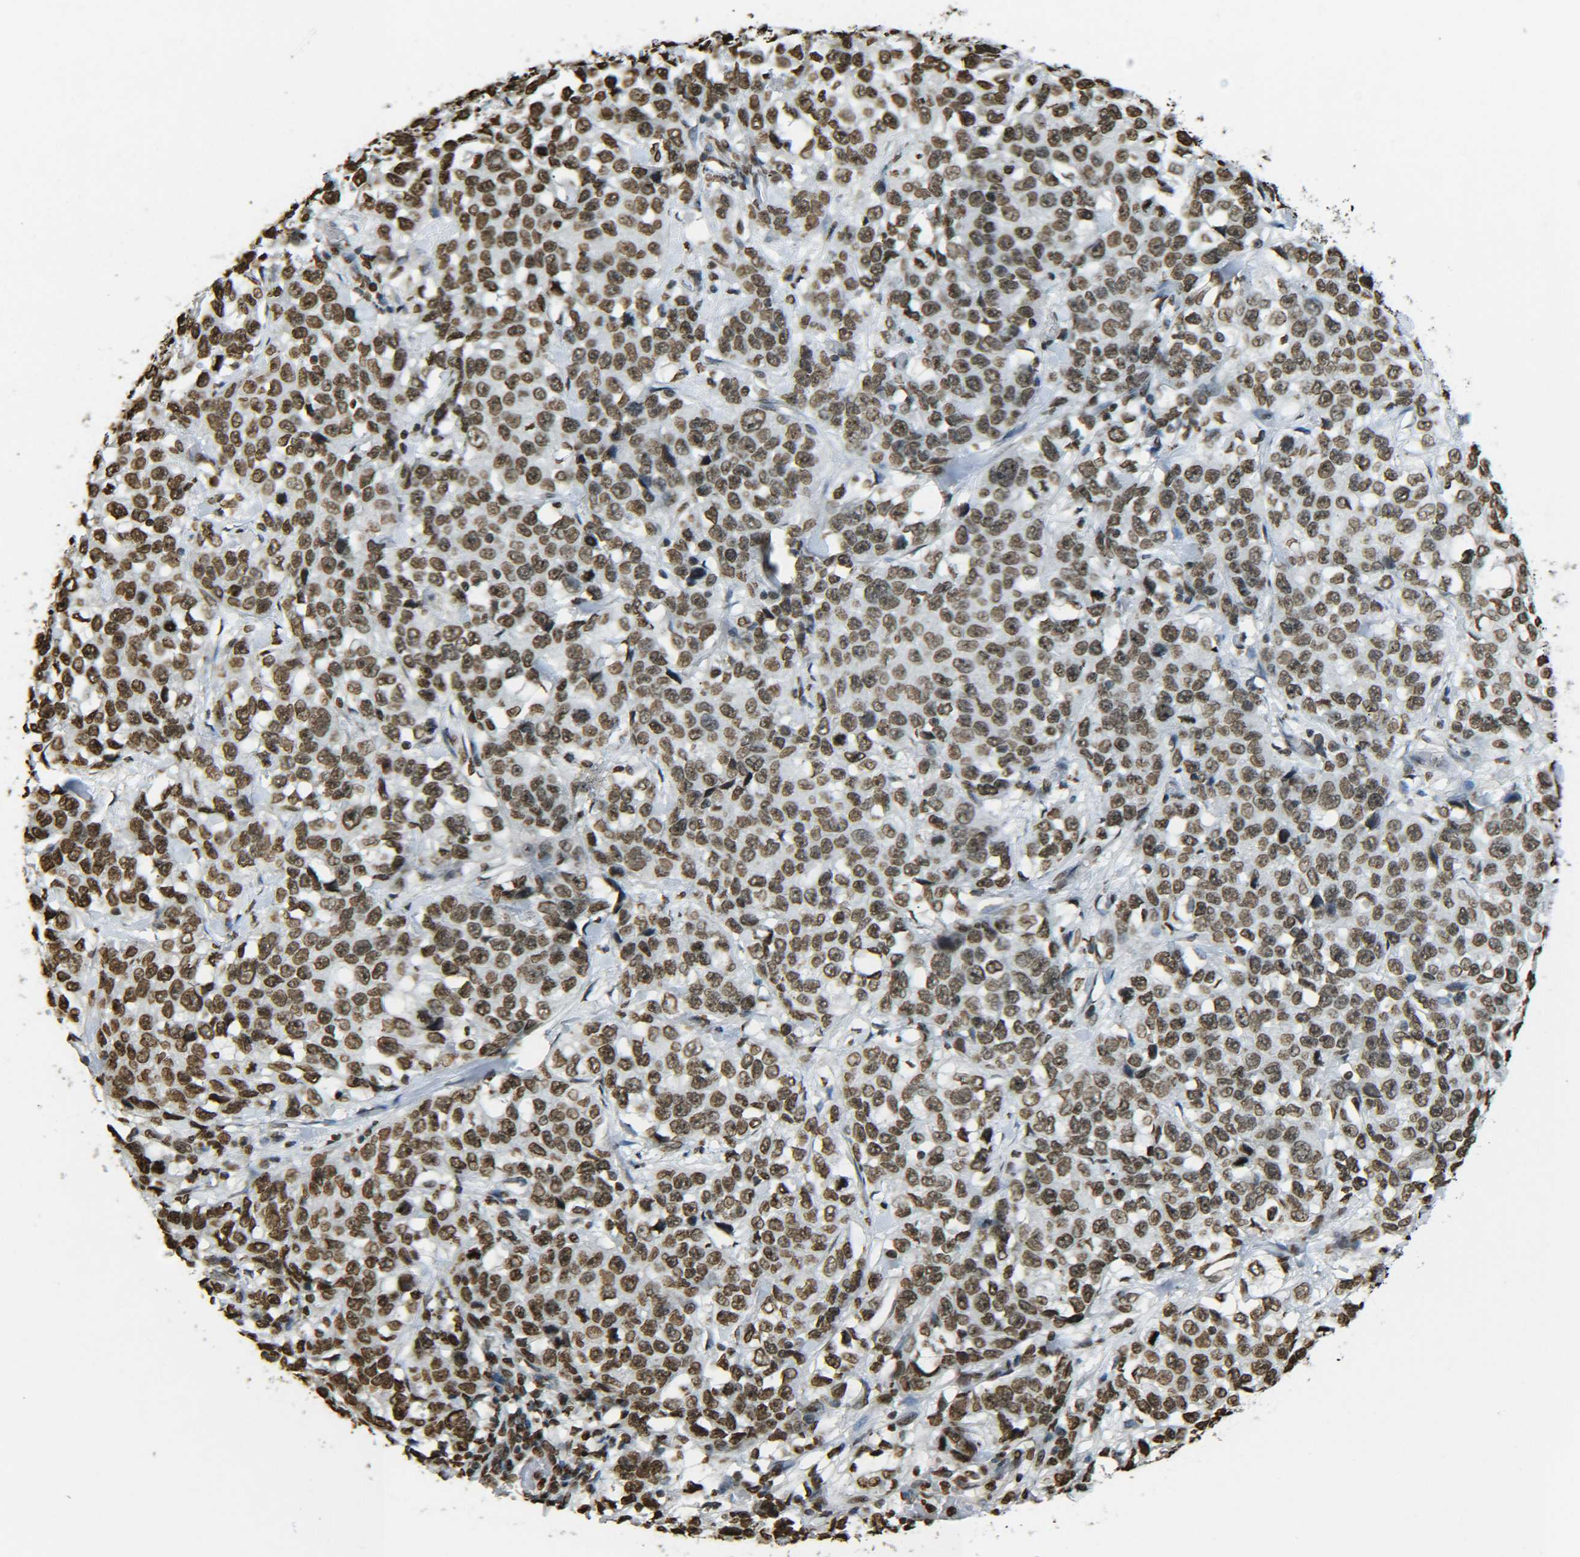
{"staining": {"intensity": "moderate", "quantity": ">75%", "location": "nuclear"}, "tissue": "stomach cancer", "cell_type": "Tumor cells", "image_type": "cancer", "snomed": [{"axis": "morphology", "description": "Normal tissue, NOS"}, {"axis": "morphology", "description": "Adenocarcinoma, NOS"}, {"axis": "topography", "description": "Stomach"}], "caption": "Adenocarcinoma (stomach) stained with DAB (3,3'-diaminobenzidine) IHC demonstrates medium levels of moderate nuclear positivity in approximately >75% of tumor cells. Immunohistochemistry (ihc) stains the protein in brown and the nuclei are stained blue.", "gene": "H4C16", "patient": {"sex": "male", "age": 48}}